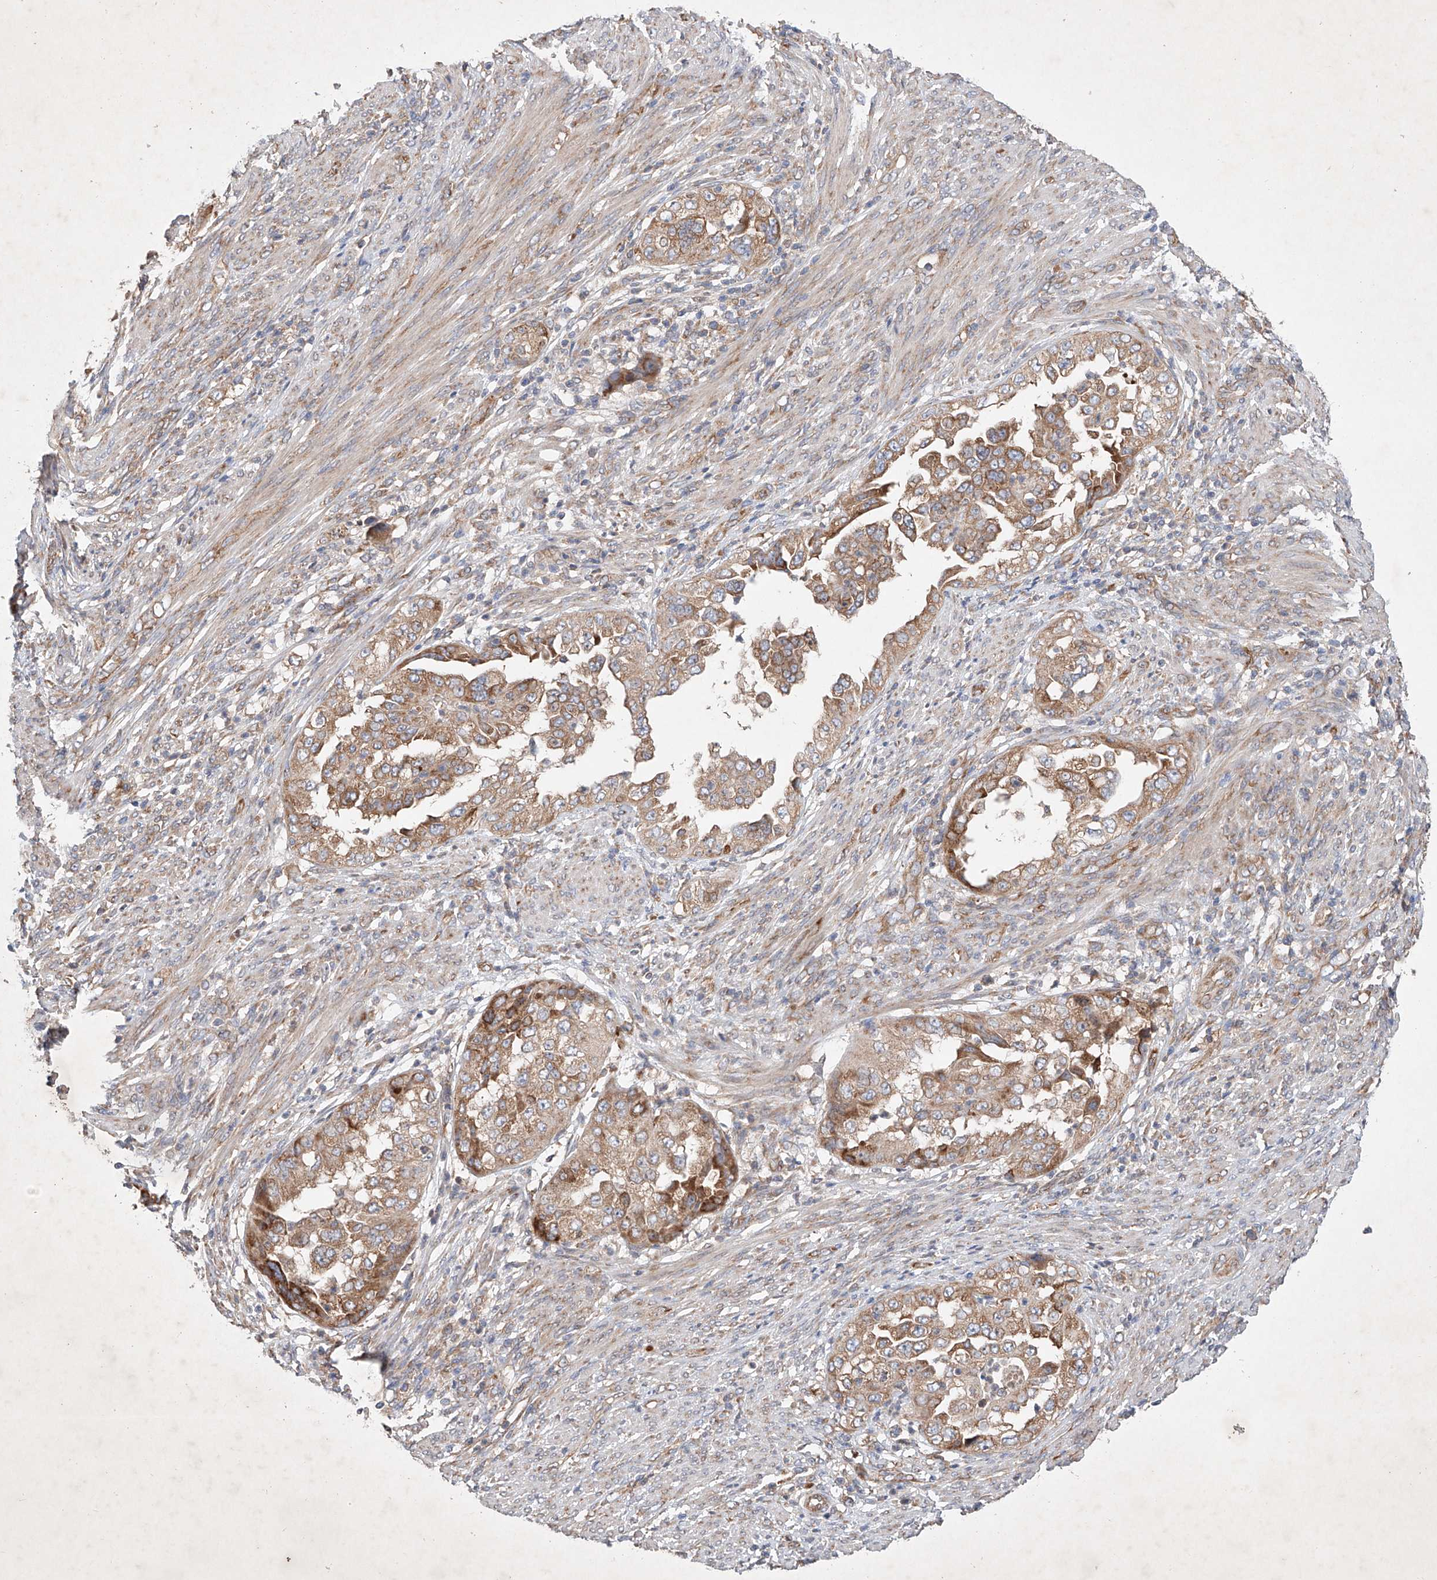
{"staining": {"intensity": "moderate", "quantity": ">75%", "location": "cytoplasmic/membranous"}, "tissue": "endometrial cancer", "cell_type": "Tumor cells", "image_type": "cancer", "snomed": [{"axis": "morphology", "description": "Adenocarcinoma, NOS"}, {"axis": "topography", "description": "Endometrium"}], "caption": "IHC histopathology image of endometrial adenocarcinoma stained for a protein (brown), which demonstrates medium levels of moderate cytoplasmic/membranous staining in approximately >75% of tumor cells.", "gene": "FASTK", "patient": {"sex": "female", "age": 85}}